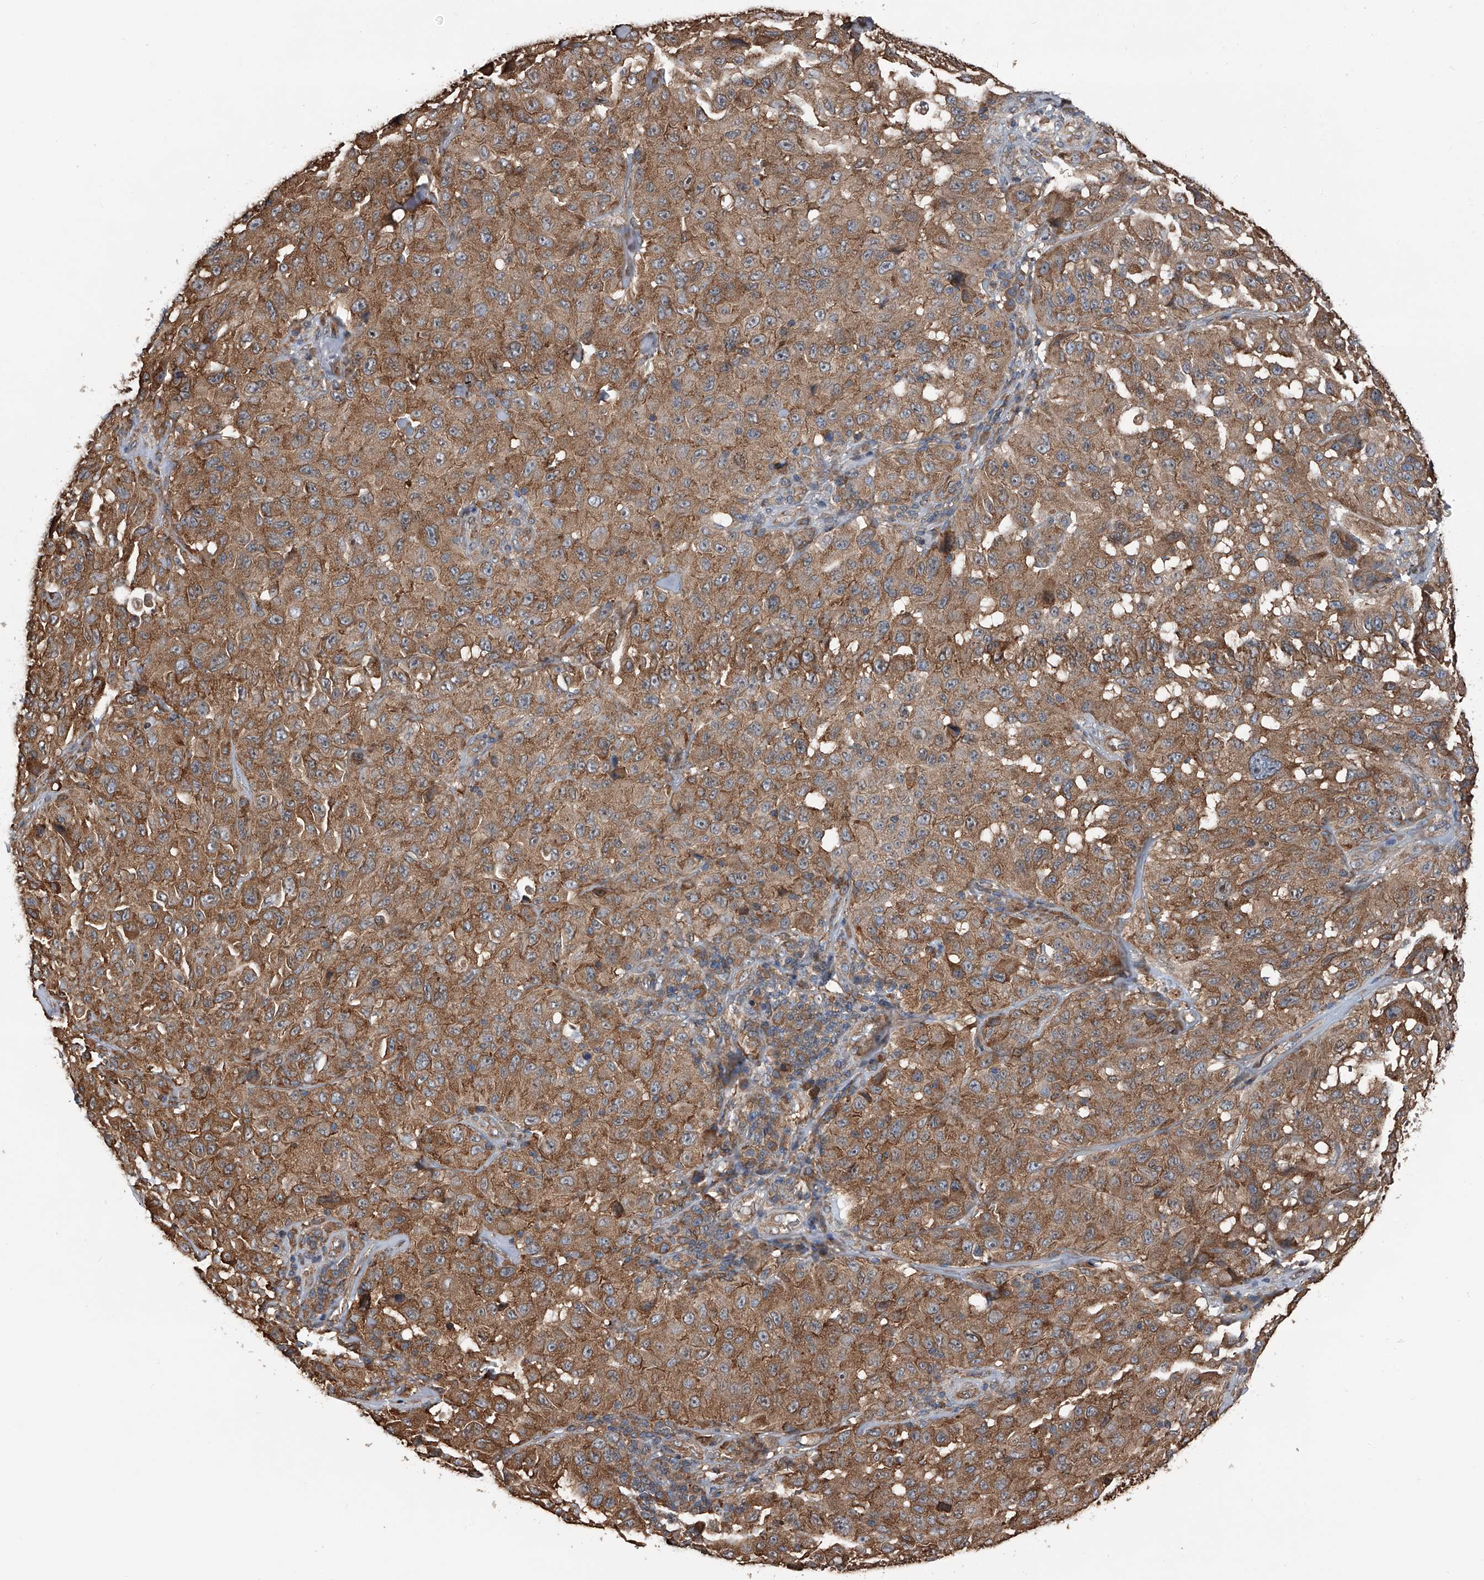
{"staining": {"intensity": "strong", "quantity": ">75%", "location": "cytoplasmic/membranous"}, "tissue": "melanoma", "cell_type": "Tumor cells", "image_type": "cancer", "snomed": [{"axis": "morphology", "description": "Malignant melanoma, NOS"}, {"axis": "topography", "description": "Skin"}], "caption": "Immunohistochemical staining of melanoma displays high levels of strong cytoplasmic/membranous protein positivity in about >75% of tumor cells.", "gene": "KCNJ2", "patient": {"sex": "male", "age": 66}}